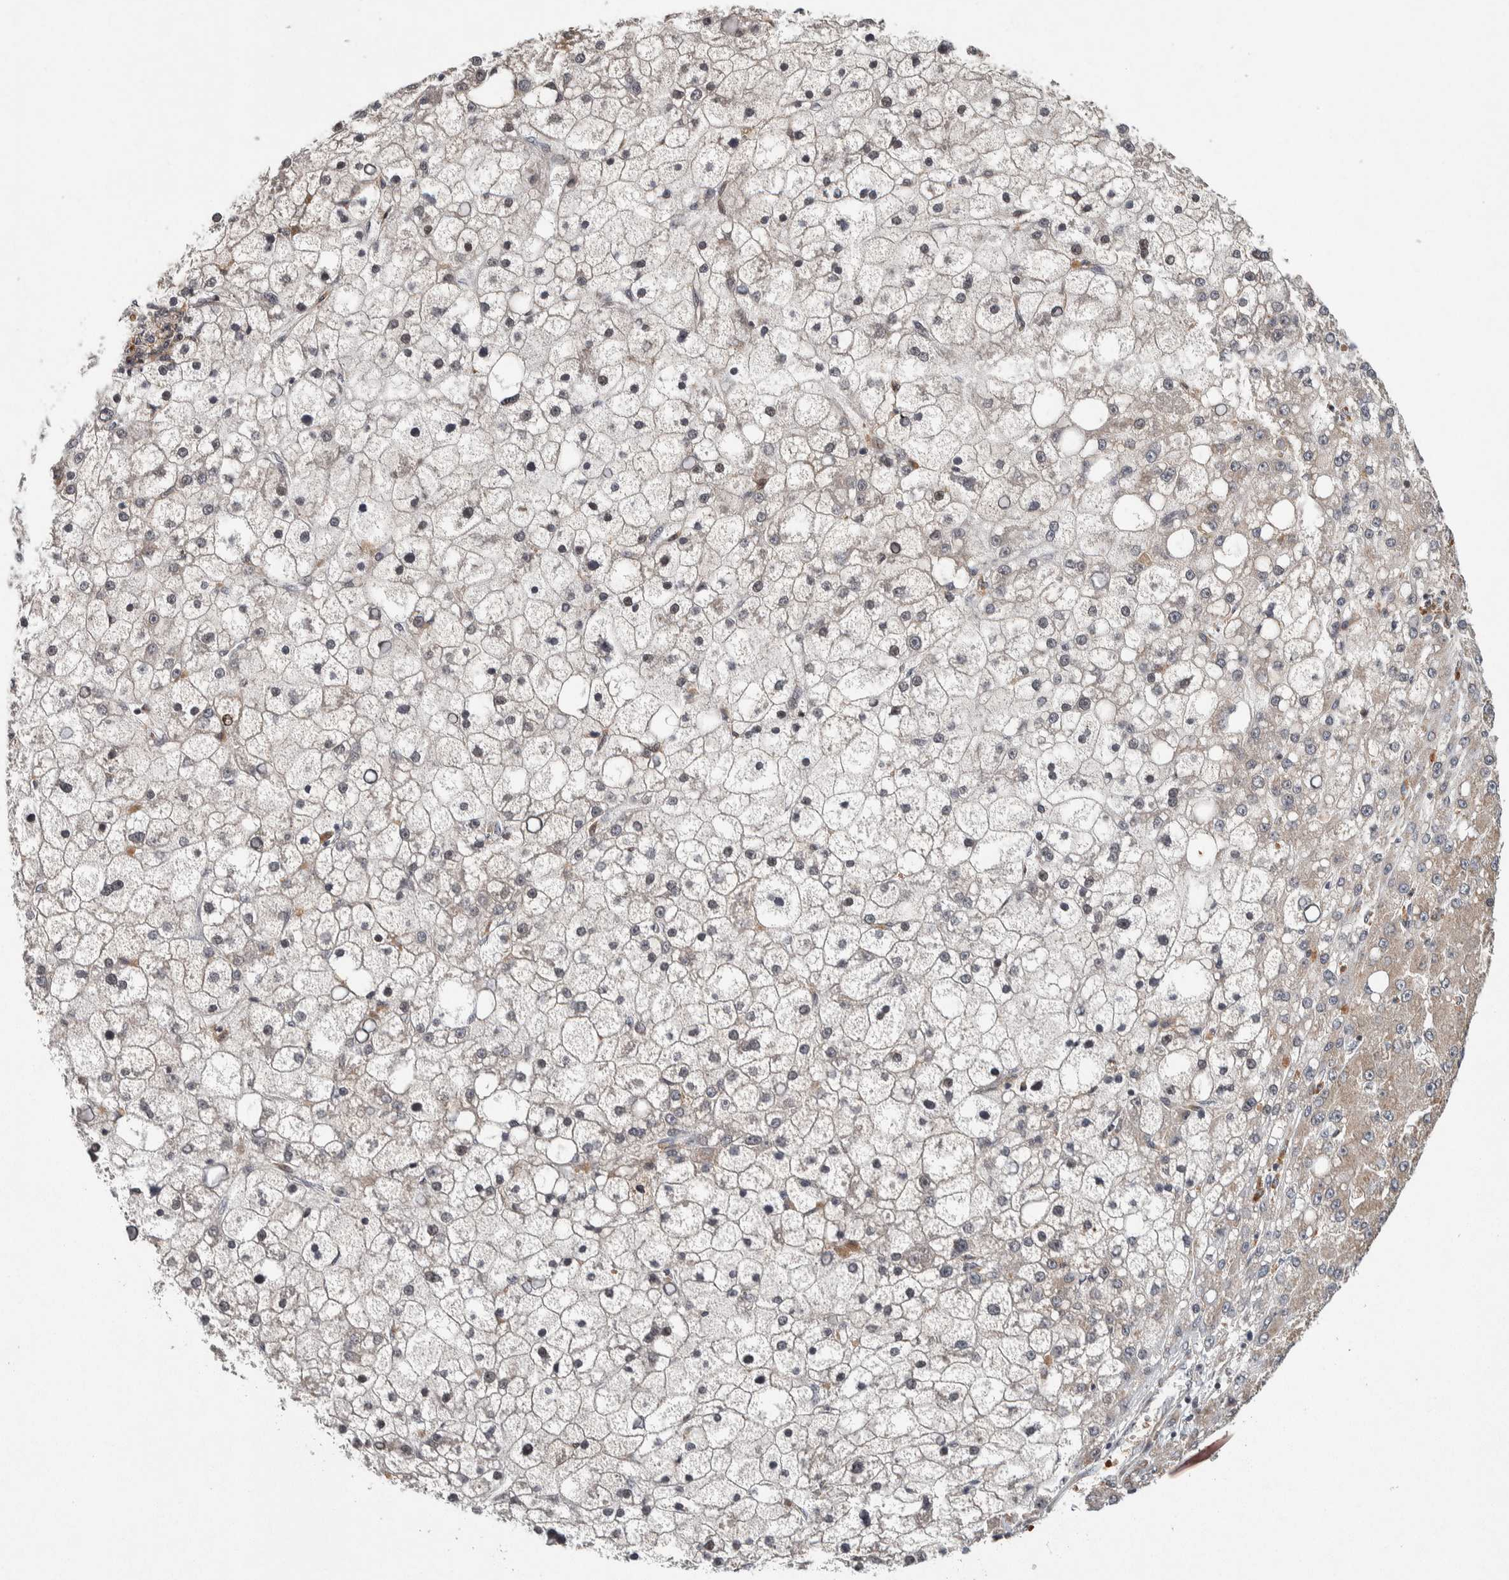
{"staining": {"intensity": "negative", "quantity": "none", "location": "none"}, "tissue": "liver cancer", "cell_type": "Tumor cells", "image_type": "cancer", "snomed": [{"axis": "morphology", "description": "Carcinoma, Hepatocellular, NOS"}, {"axis": "topography", "description": "Liver"}], "caption": "Immunohistochemistry (IHC) of liver cancer exhibits no expression in tumor cells.", "gene": "KCNK1", "patient": {"sex": "male", "age": 67}}